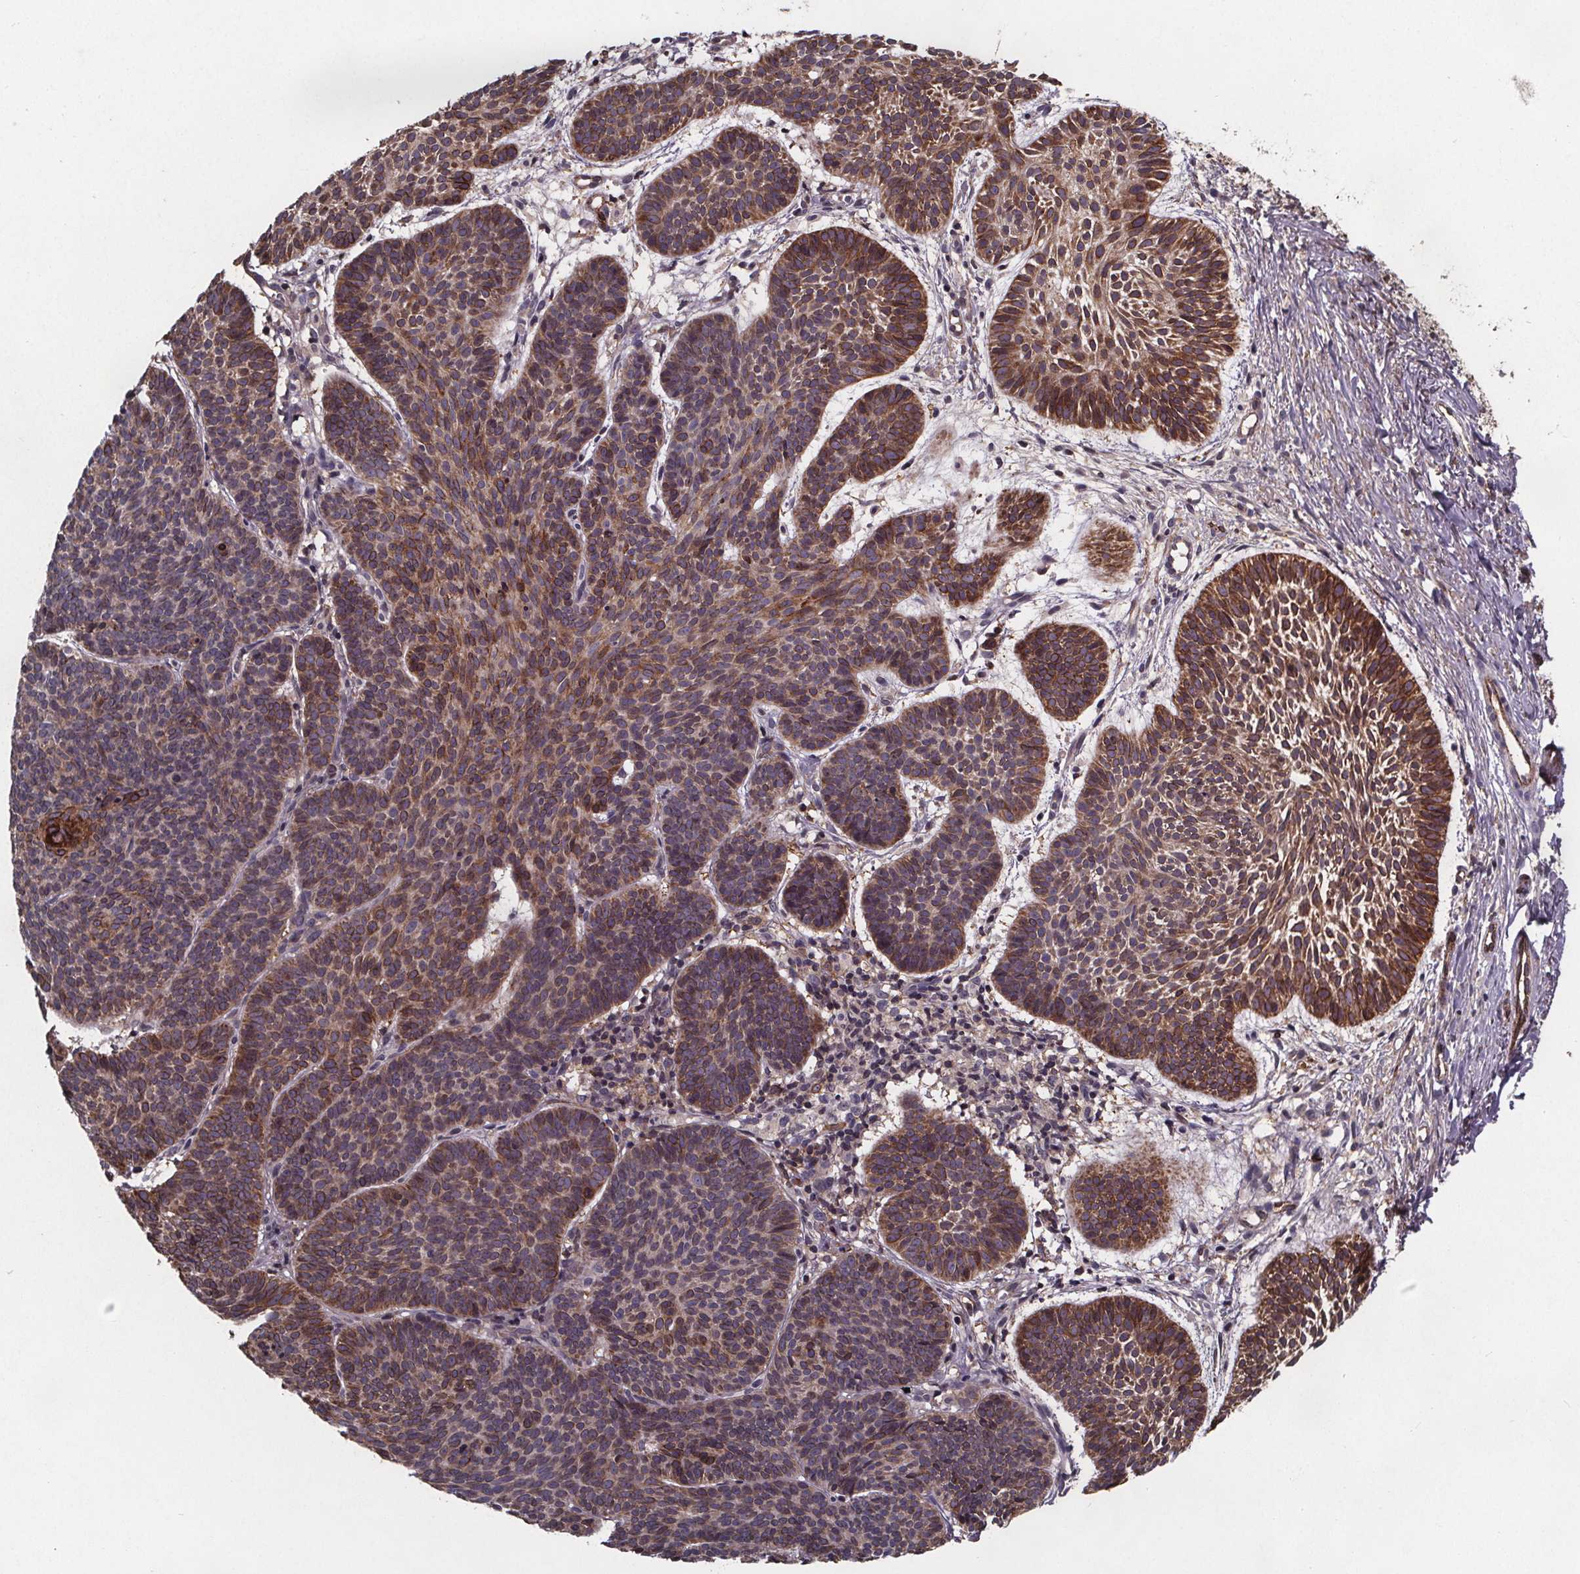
{"staining": {"intensity": "moderate", "quantity": ">75%", "location": "cytoplasmic/membranous"}, "tissue": "skin cancer", "cell_type": "Tumor cells", "image_type": "cancer", "snomed": [{"axis": "morphology", "description": "Basal cell carcinoma"}, {"axis": "topography", "description": "Skin"}], "caption": "DAB (3,3'-diaminobenzidine) immunohistochemical staining of skin basal cell carcinoma exhibits moderate cytoplasmic/membranous protein expression in approximately >75% of tumor cells.", "gene": "FASTKD3", "patient": {"sex": "male", "age": 72}}